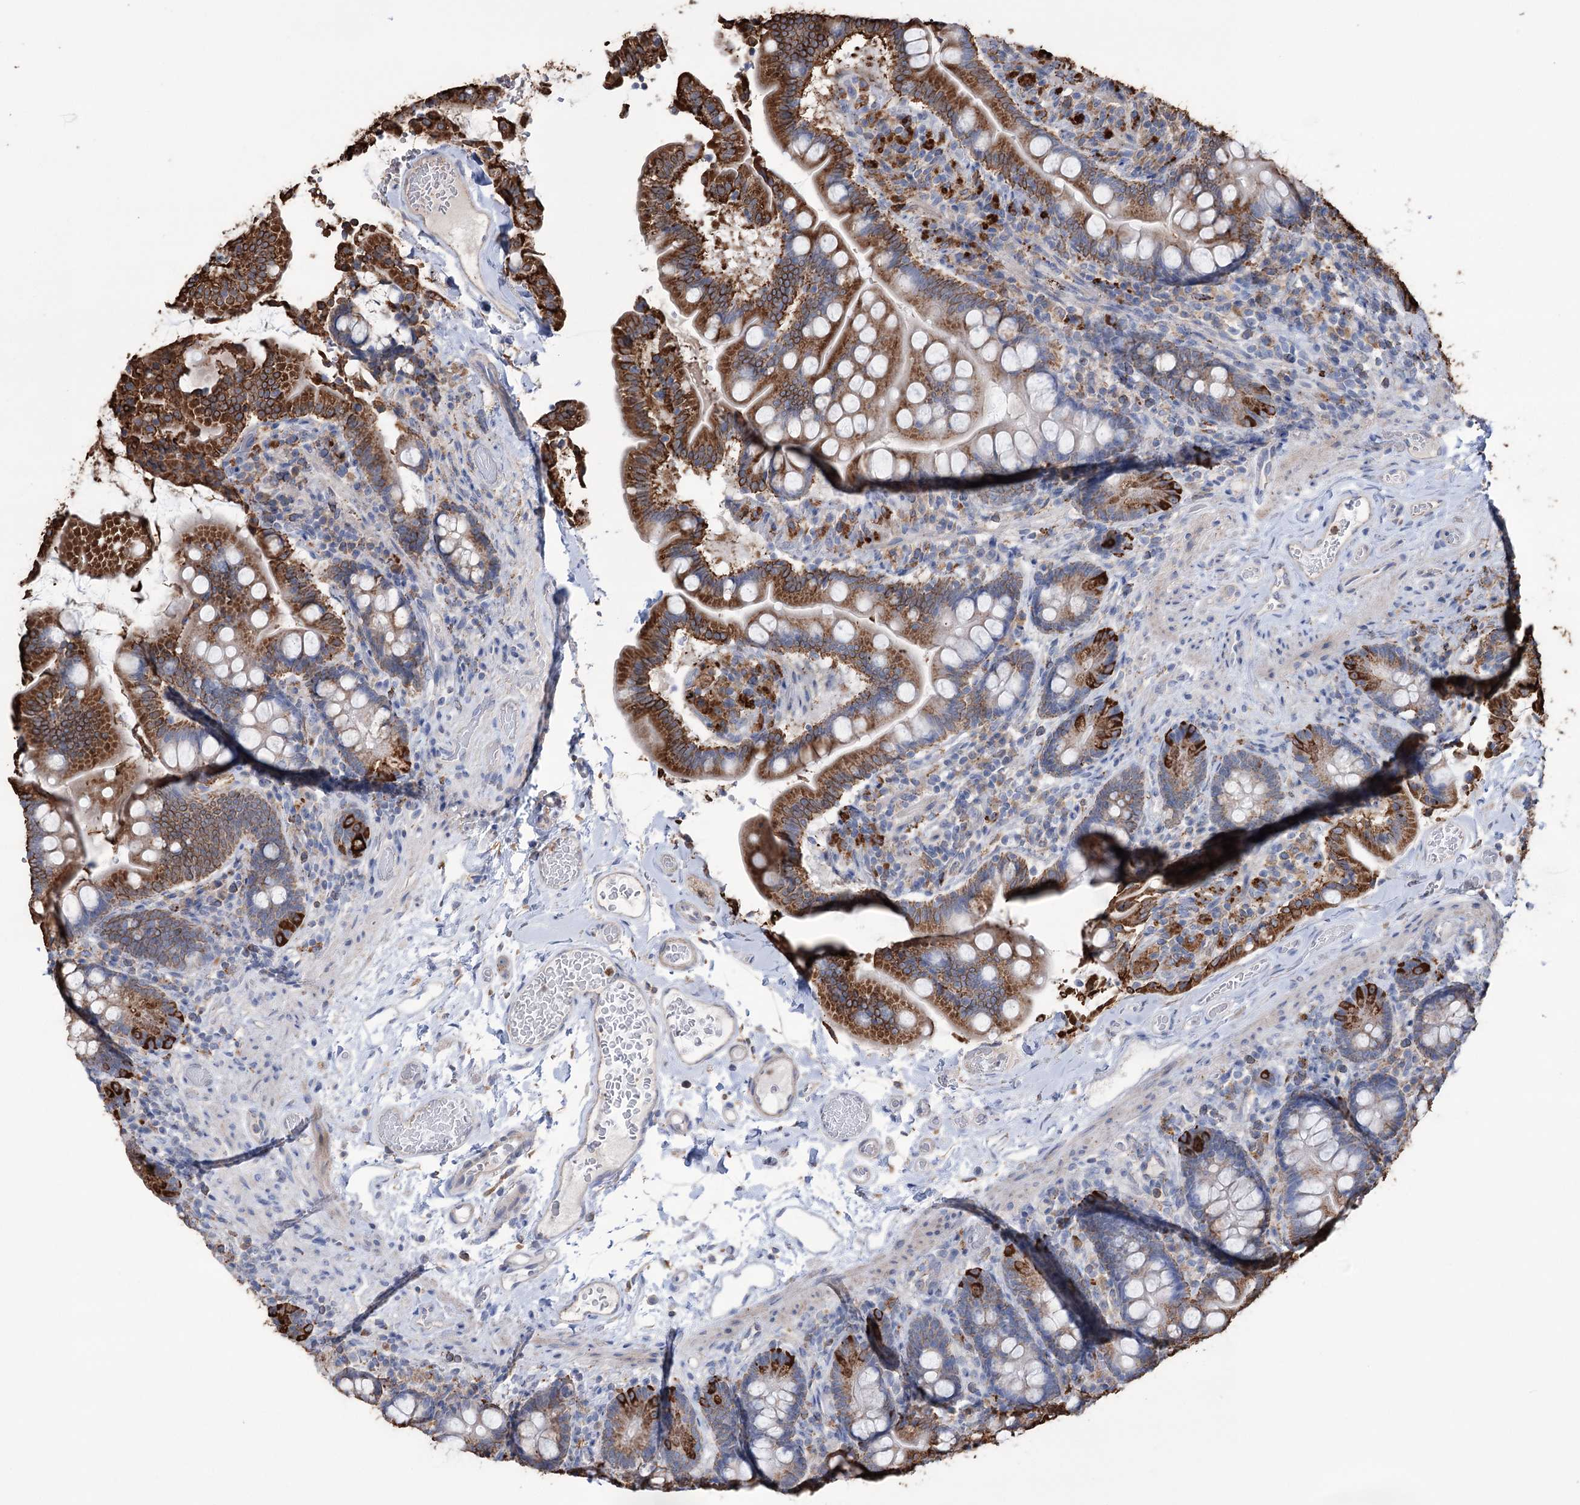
{"staining": {"intensity": "strong", "quantity": ">75%", "location": "cytoplasmic/membranous"}, "tissue": "small intestine", "cell_type": "Glandular cells", "image_type": "normal", "snomed": [{"axis": "morphology", "description": "Normal tissue, NOS"}, {"axis": "topography", "description": "Small intestine"}], "caption": "A brown stain labels strong cytoplasmic/membranous expression of a protein in glandular cells of normal human small intestine. Nuclei are stained in blue.", "gene": "TRIM71", "patient": {"sex": "female", "age": 64}}